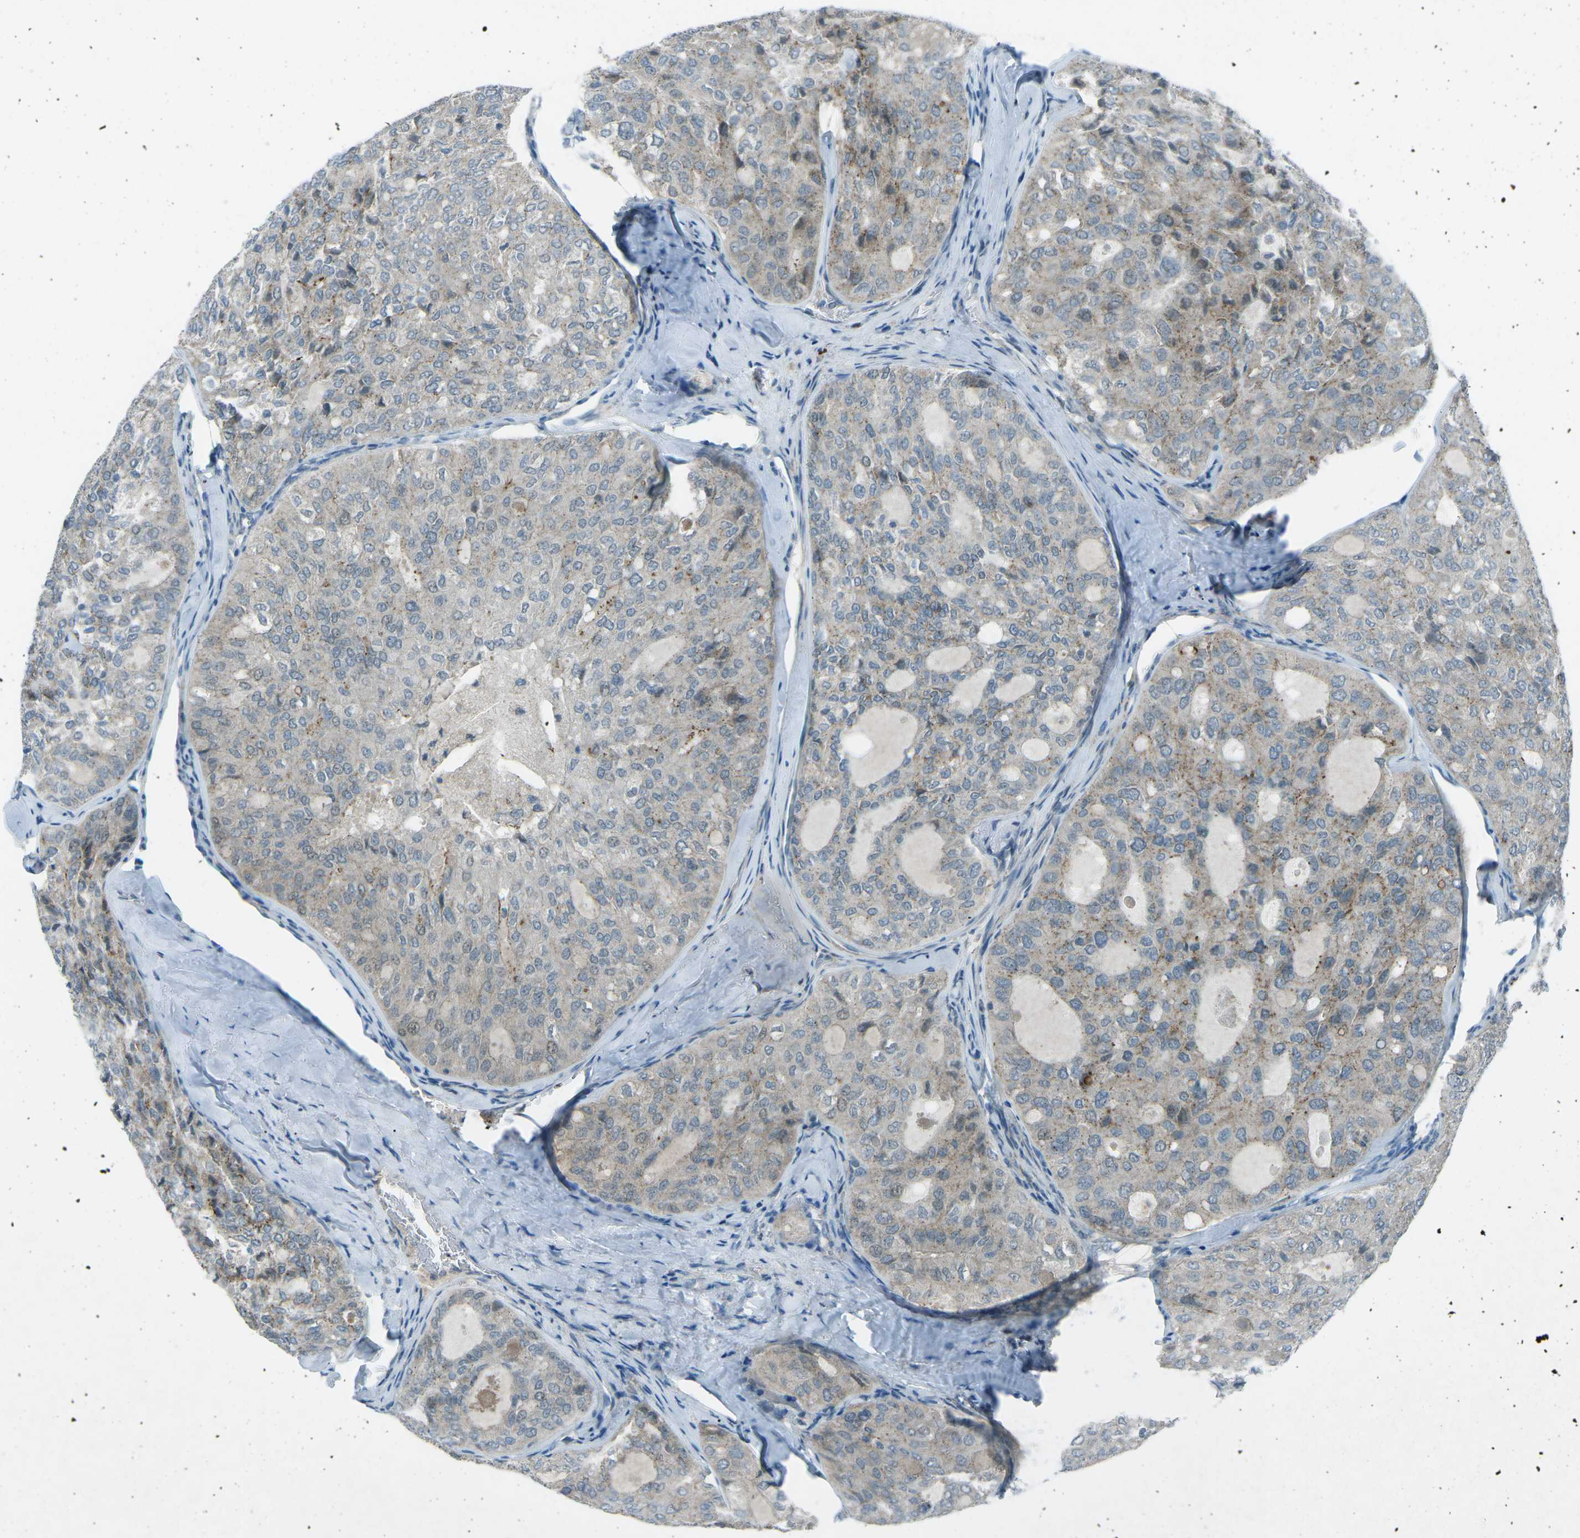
{"staining": {"intensity": "moderate", "quantity": "<25%", "location": "cytoplasmic/membranous"}, "tissue": "thyroid cancer", "cell_type": "Tumor cells", "image_type": "cancer", "snomed": [{"axis": "morphology", "description": "Follicular adenoma carcinoma, NOS"}, {"axis": "topography", "description": "Thyroid gland"}], "caption": "High-power microscopy captured an IHC histopathology image of thyroid cancer, revealing moderate cytoplasmic/membranous staining in about <25% of tumor cells. (DAB IHC with brightfield microscopy, high magnification).", "gene": "PRKCA", "patient": {"sex": "male", "age": 75}}